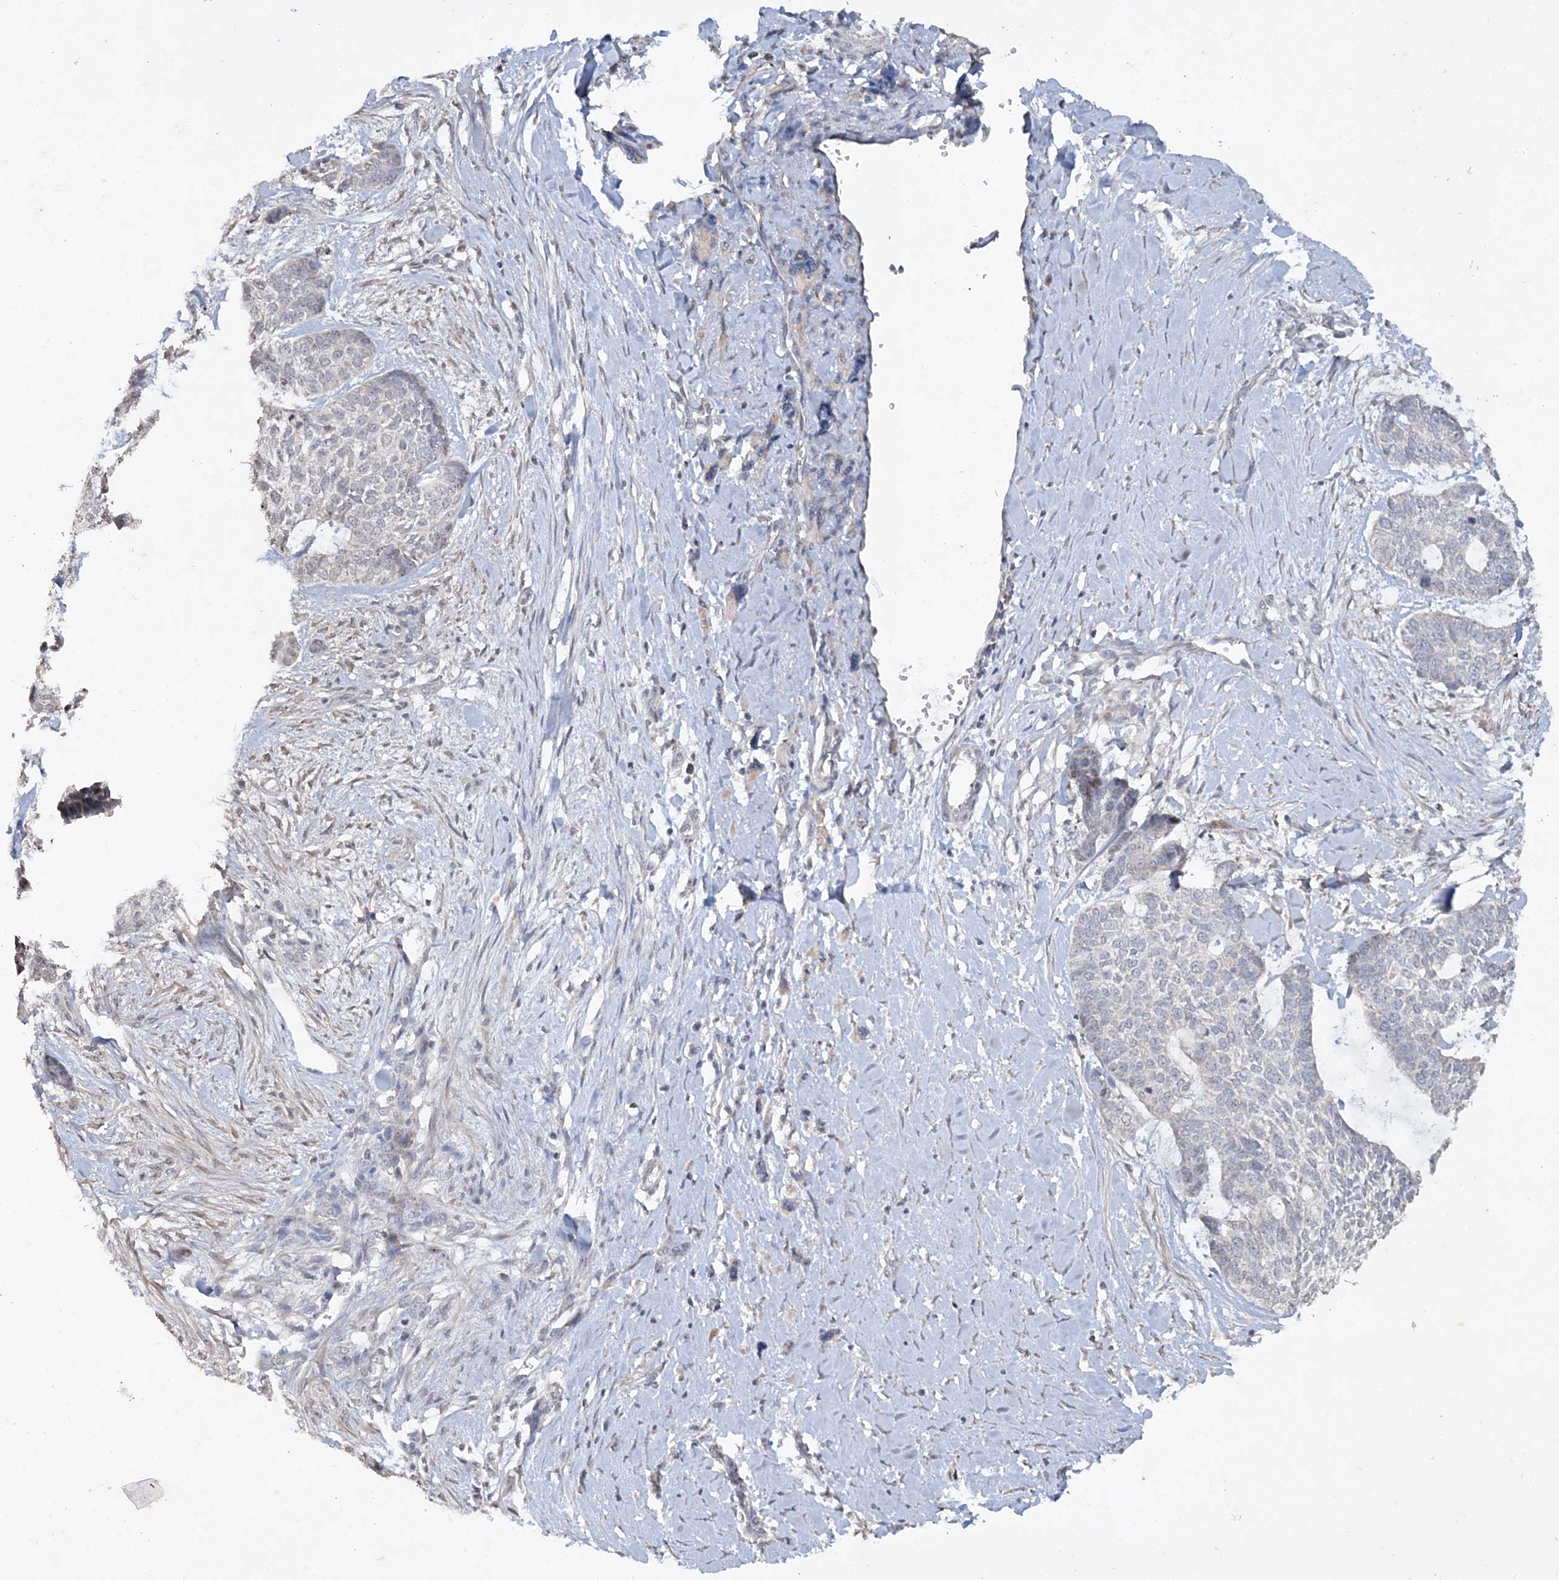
{"staining": {"intensity": "moderate", "quantity": "<25%", "location": "cytoplasmic/membranous"}, "tissue": "skin cancer", "cell_type": "Tumor cells", "image_type": "cancer", "snomed": [{"axis": "morphology", "description": "Basal cell carcinoma"}, {"axis": "topography", "description": "Skin"}], "caption": "Protein staining of skin basal cell carcinoma tissue reveals moderate cytoplasmic/membranous staining in approximately <25% of tumor cells.", "gene": "TTC7A", "patient": {"sex": "female", "age": 64}}